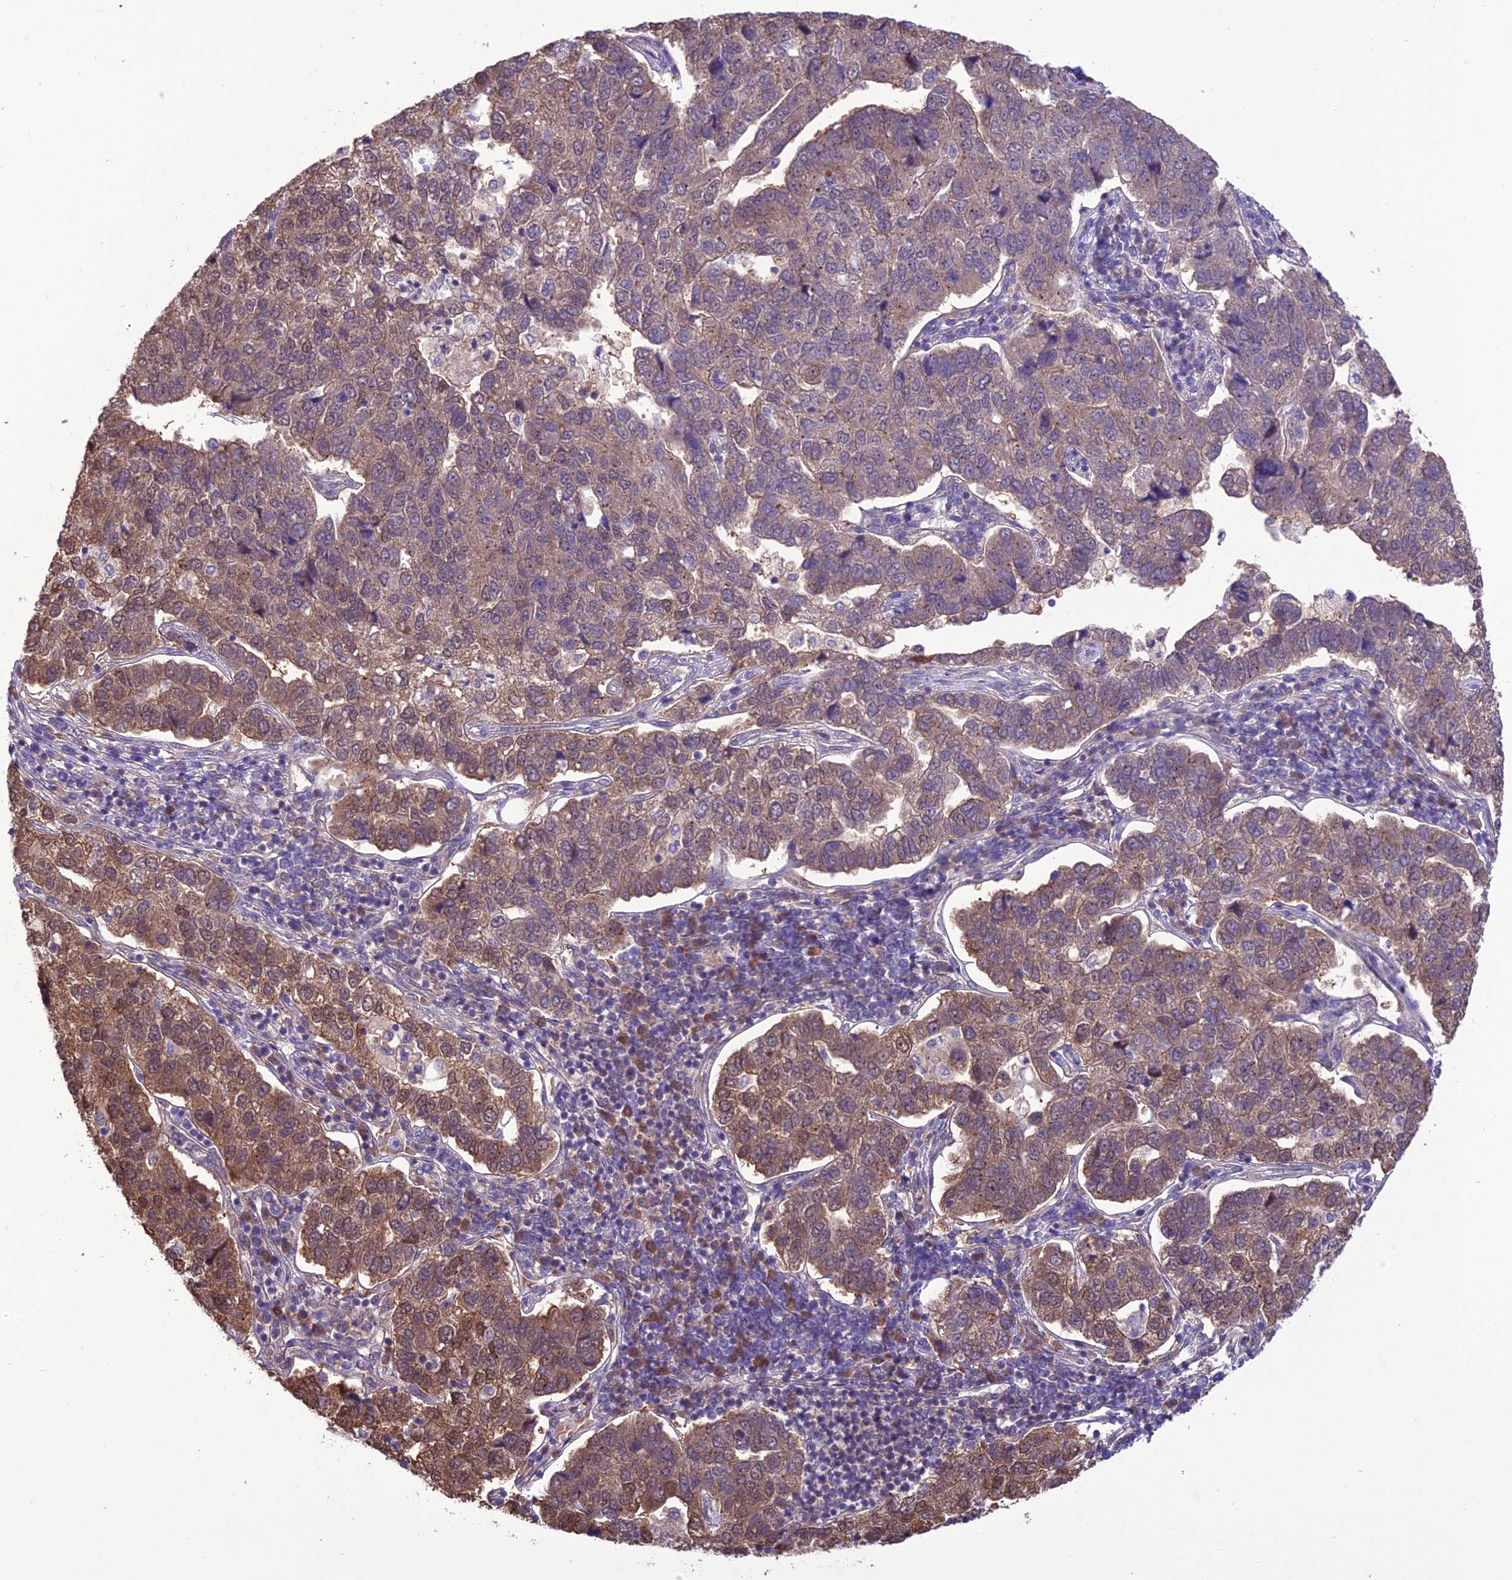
{"staining": {"intensity": "moderate", "quantity": ">75%", "location": "cytoplasmic/membranous"}, "tissue": "pancreatic cancer", "cell_type": "Tumor cells", "image_type": "cancer", "snomed": [{"axis": "morphology", "description": "Adenocarcinoma, NOS"}, {"axis": "topography", "description": "Pancreas"}], "caption": "This micrograph exhibits pancreatic cancer (adenocarcinoma) stained with immunohistochemistry (IHC) to label a protein in brown. The cytoplasmic/membranous of tumor cells show moderate positivity for the protein. Nuclei are counter-stained blue.", "gene": "BORCS6", "patient": {"sex": "female", "age": 61}}